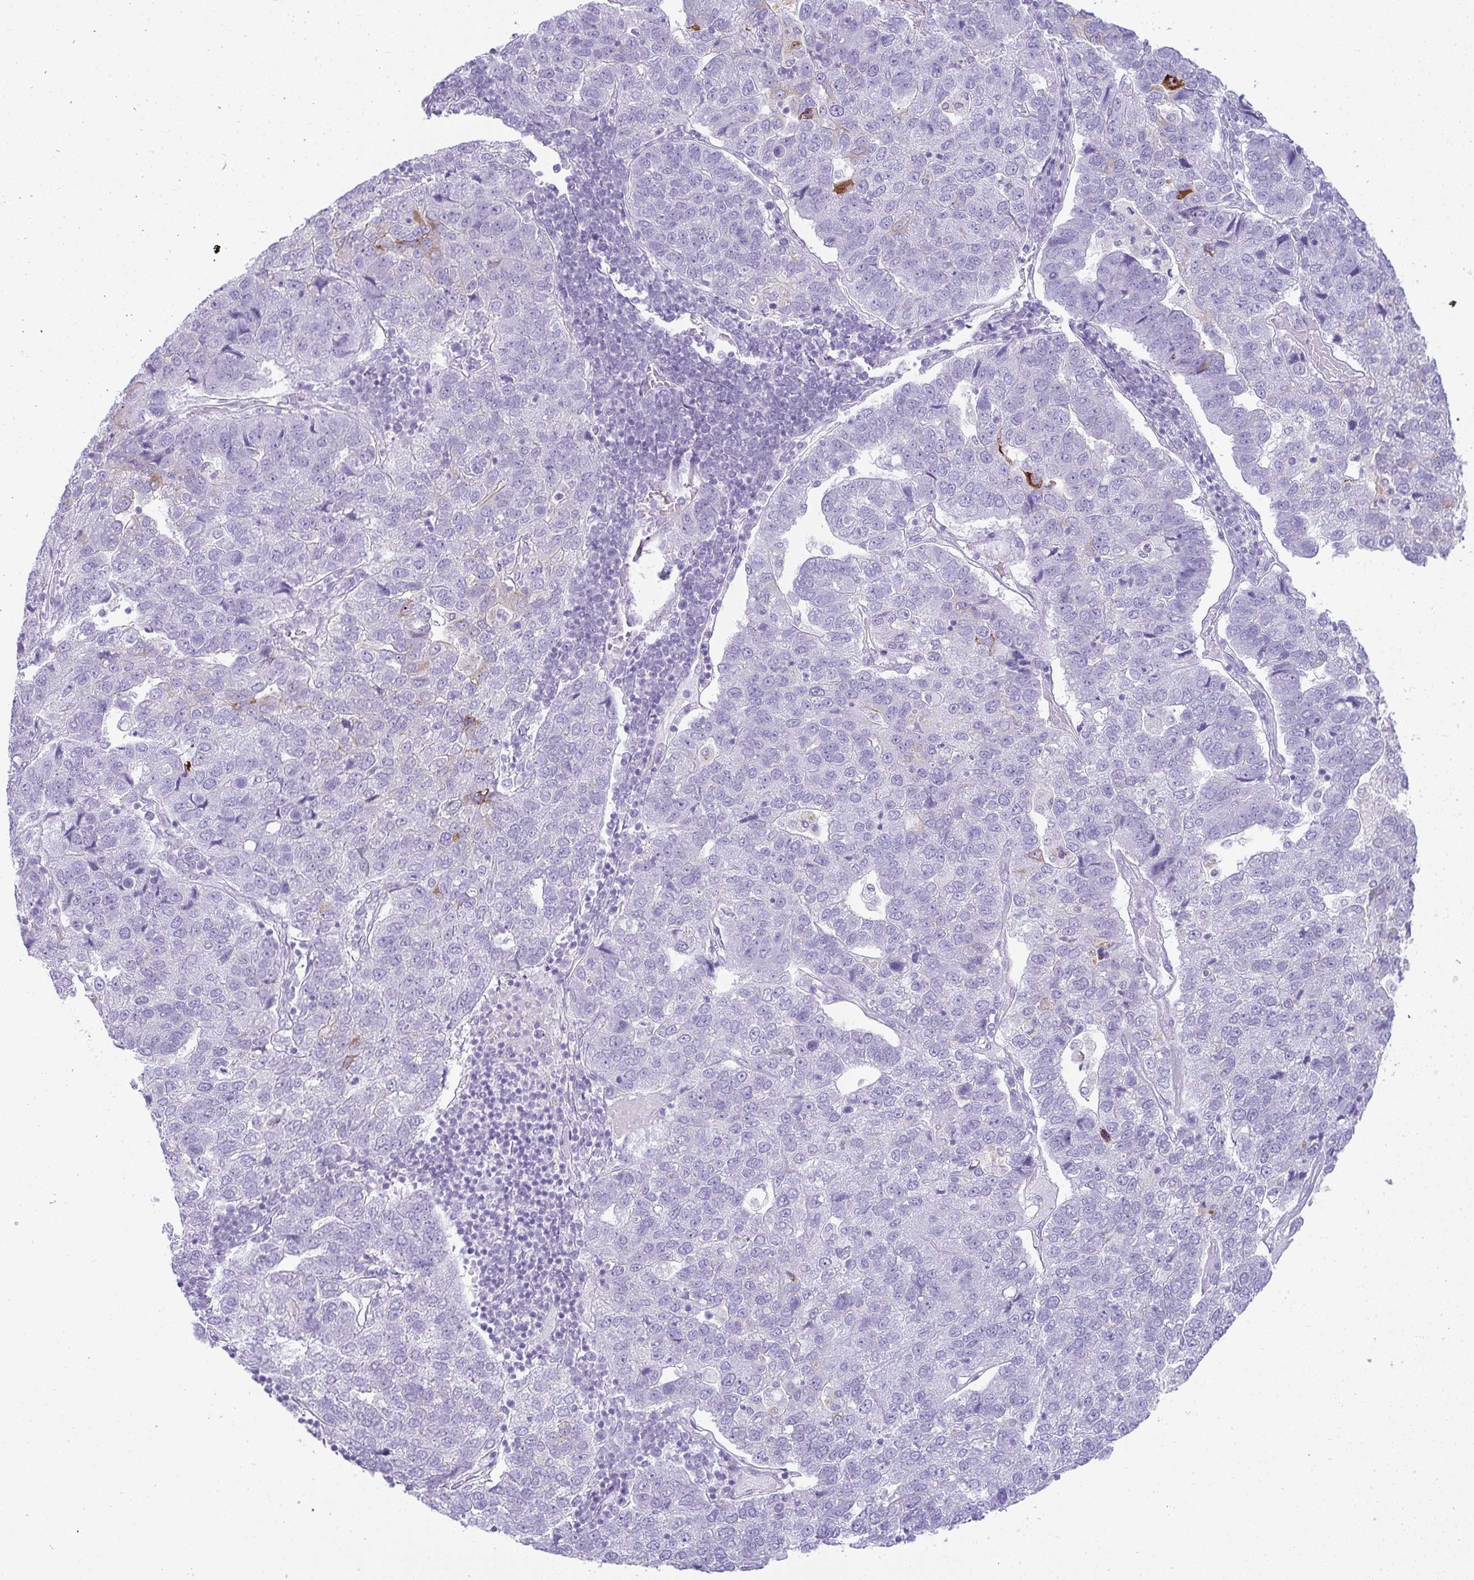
{"staining": {"intensity": "negative", "quantity": "none", "location": "none"}, "tissue": "pancreatic cancer", "cell_type": "Tumor cells", "image_type": "cancer", "snomed": [{"axis": "morphology", "description": "Adenocarcinoma, NOS"}, {"axis": "topography", "description": "Pancreas"}], "caption": "Protein analysis of pancreatic cancer (adenocarcinoma) reveals no significant staining in tumor cells.", "gene": "RASL10A", "patient": {"sex": "female", "age": 61}}